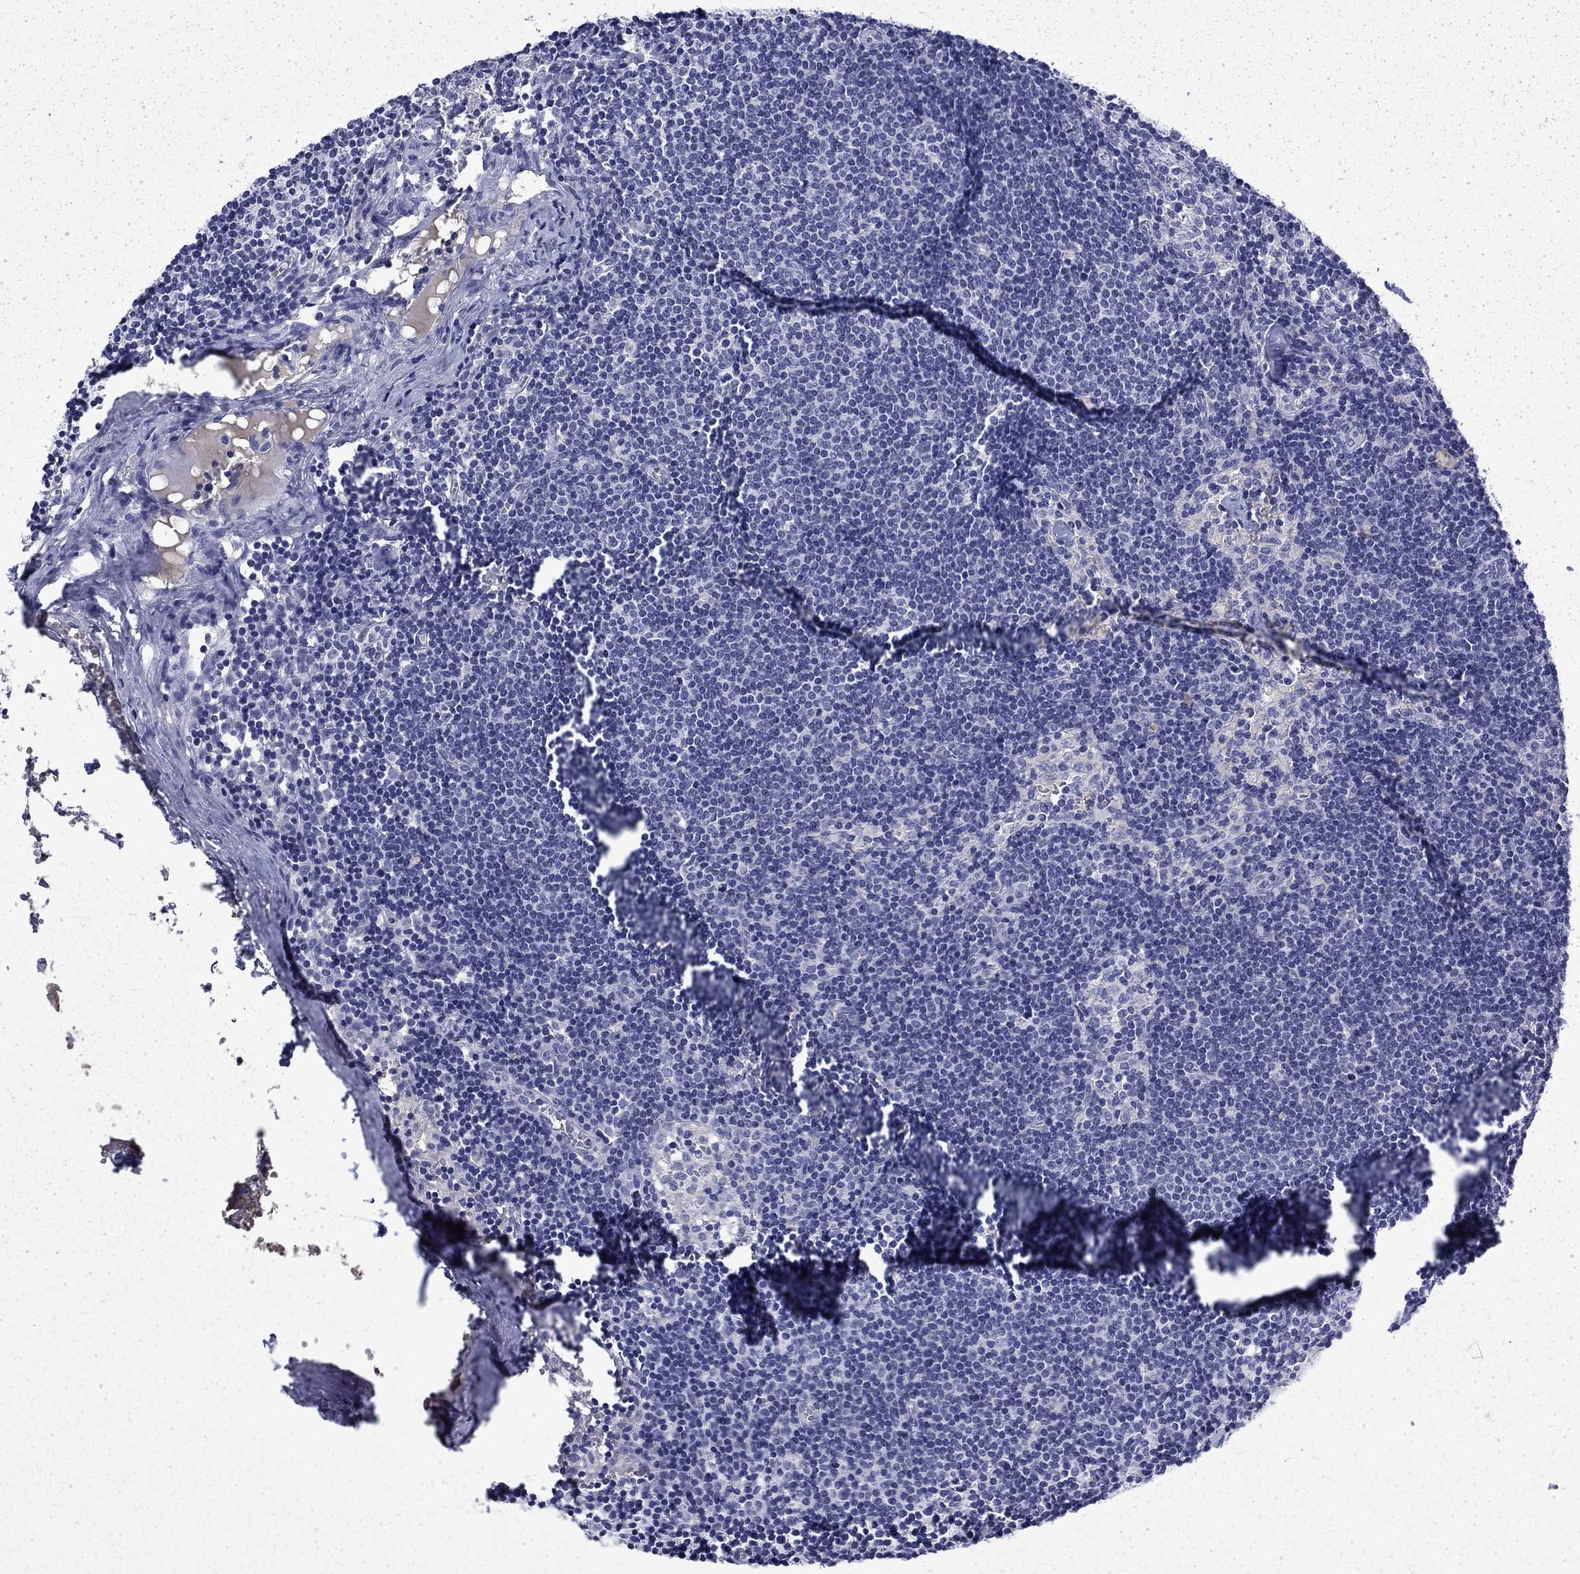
{"staining": {"intensity": "negative", "quantity": "none", "location": "none"}, "tissue": "lymph node", "cell_type": "Germinal center cells", "image_type": "normal", "snomed": [{"axis": "morphology", "description": "Normal tissue, NOS"}, {"axis": "topography", "description": "Lymph node"}], "caption": "An IHC histopathology image of unremarkable lymph node is shown. There is no staining in germinal center cells of lymph node.", "gene": "ENPP6", "patient": {"sex": "female", "age": 52}}